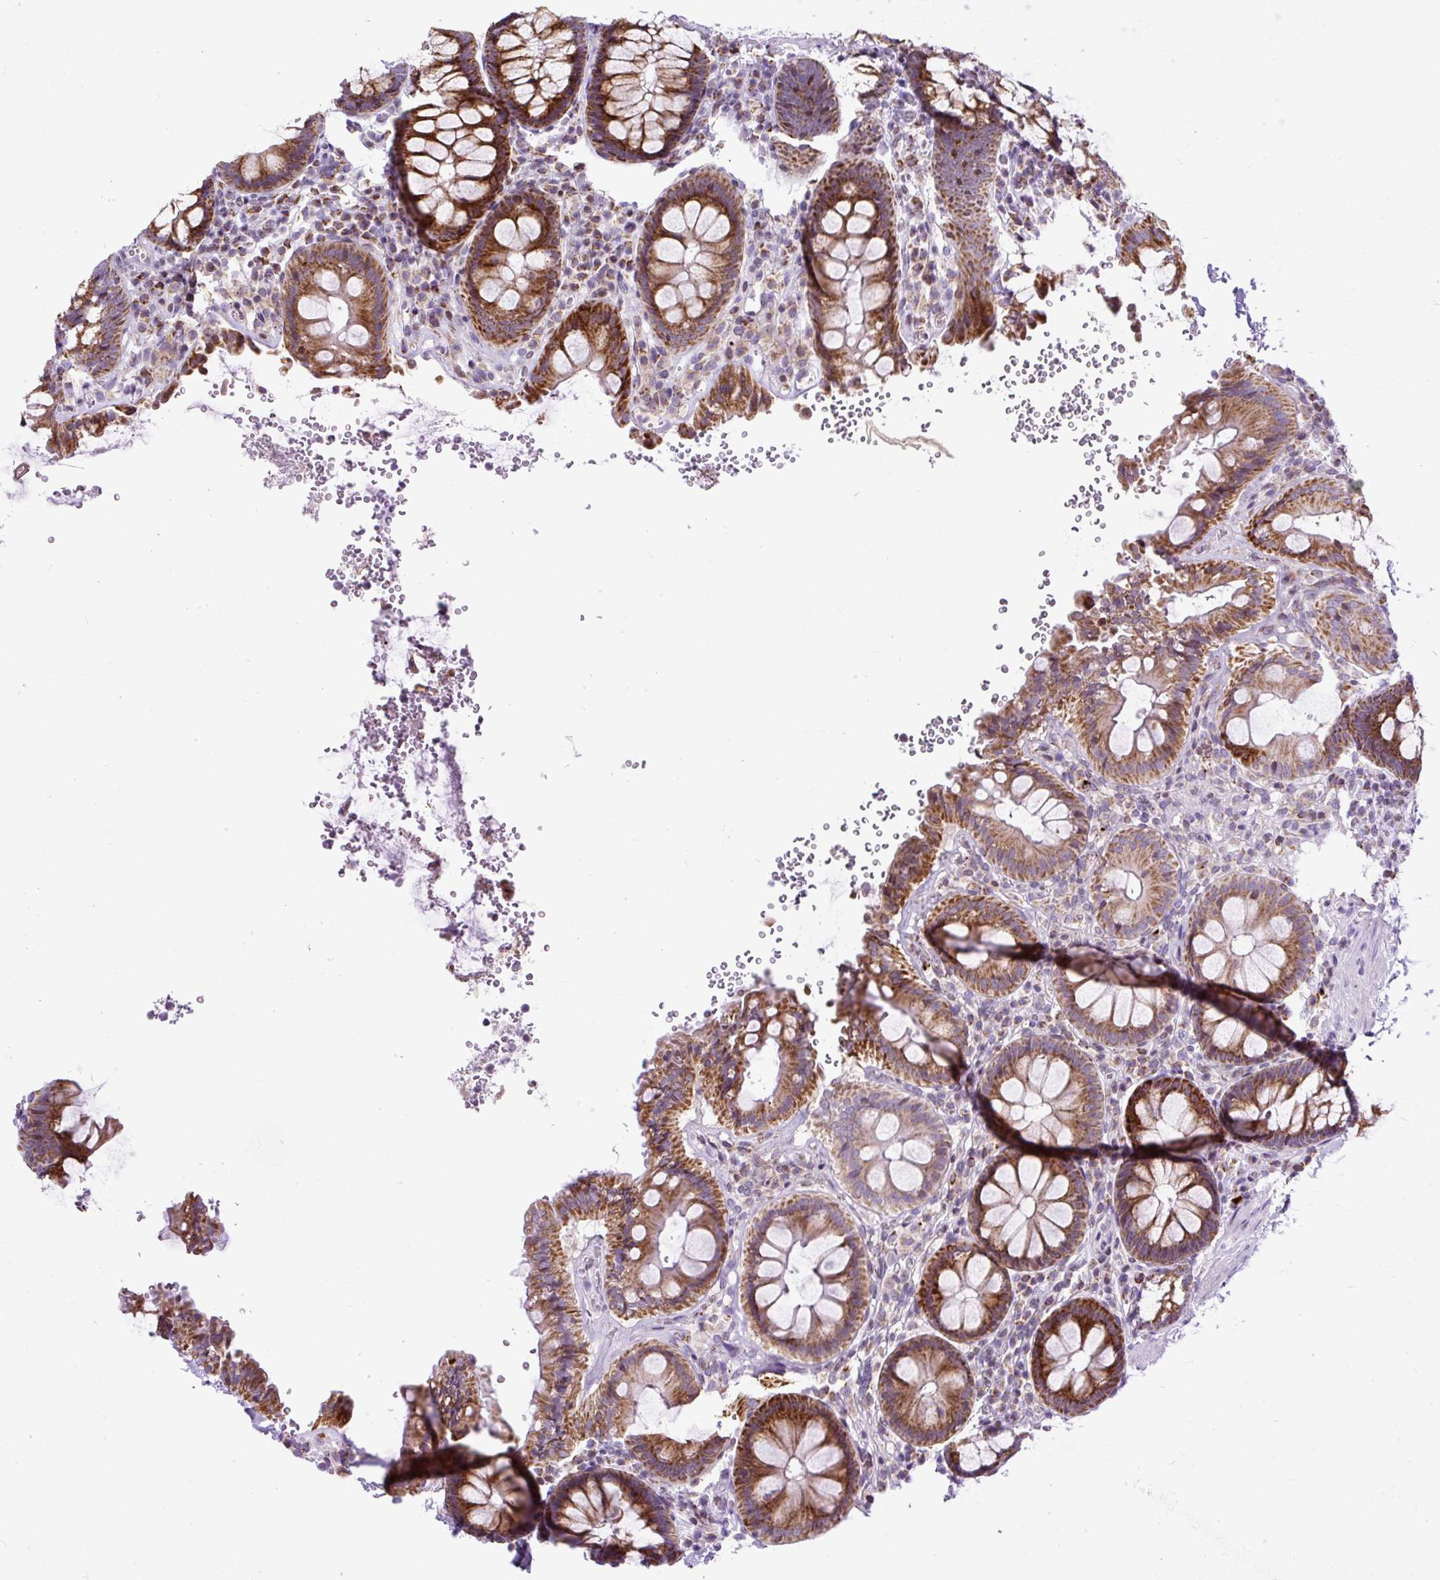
{"staining": {"intensity": "negative", "quantity": "none", "location": "none"}, "tissue": "colon", "cell_type": "Endothelial cells", "image_type": "normal", "snomed": [{"axis": "morphology", "description": "Normal tissue, NOS"}, {"axis": "topography", "description": "Colon"}], "caption": "A photomicrograph of colon stained for a protein reveals no brown staining in endothelial cells. (Brightfield microscopy of DAB IHC at high magnification).", "gene": "FMC1", "patient": {"sex": "male", "age": 84}}